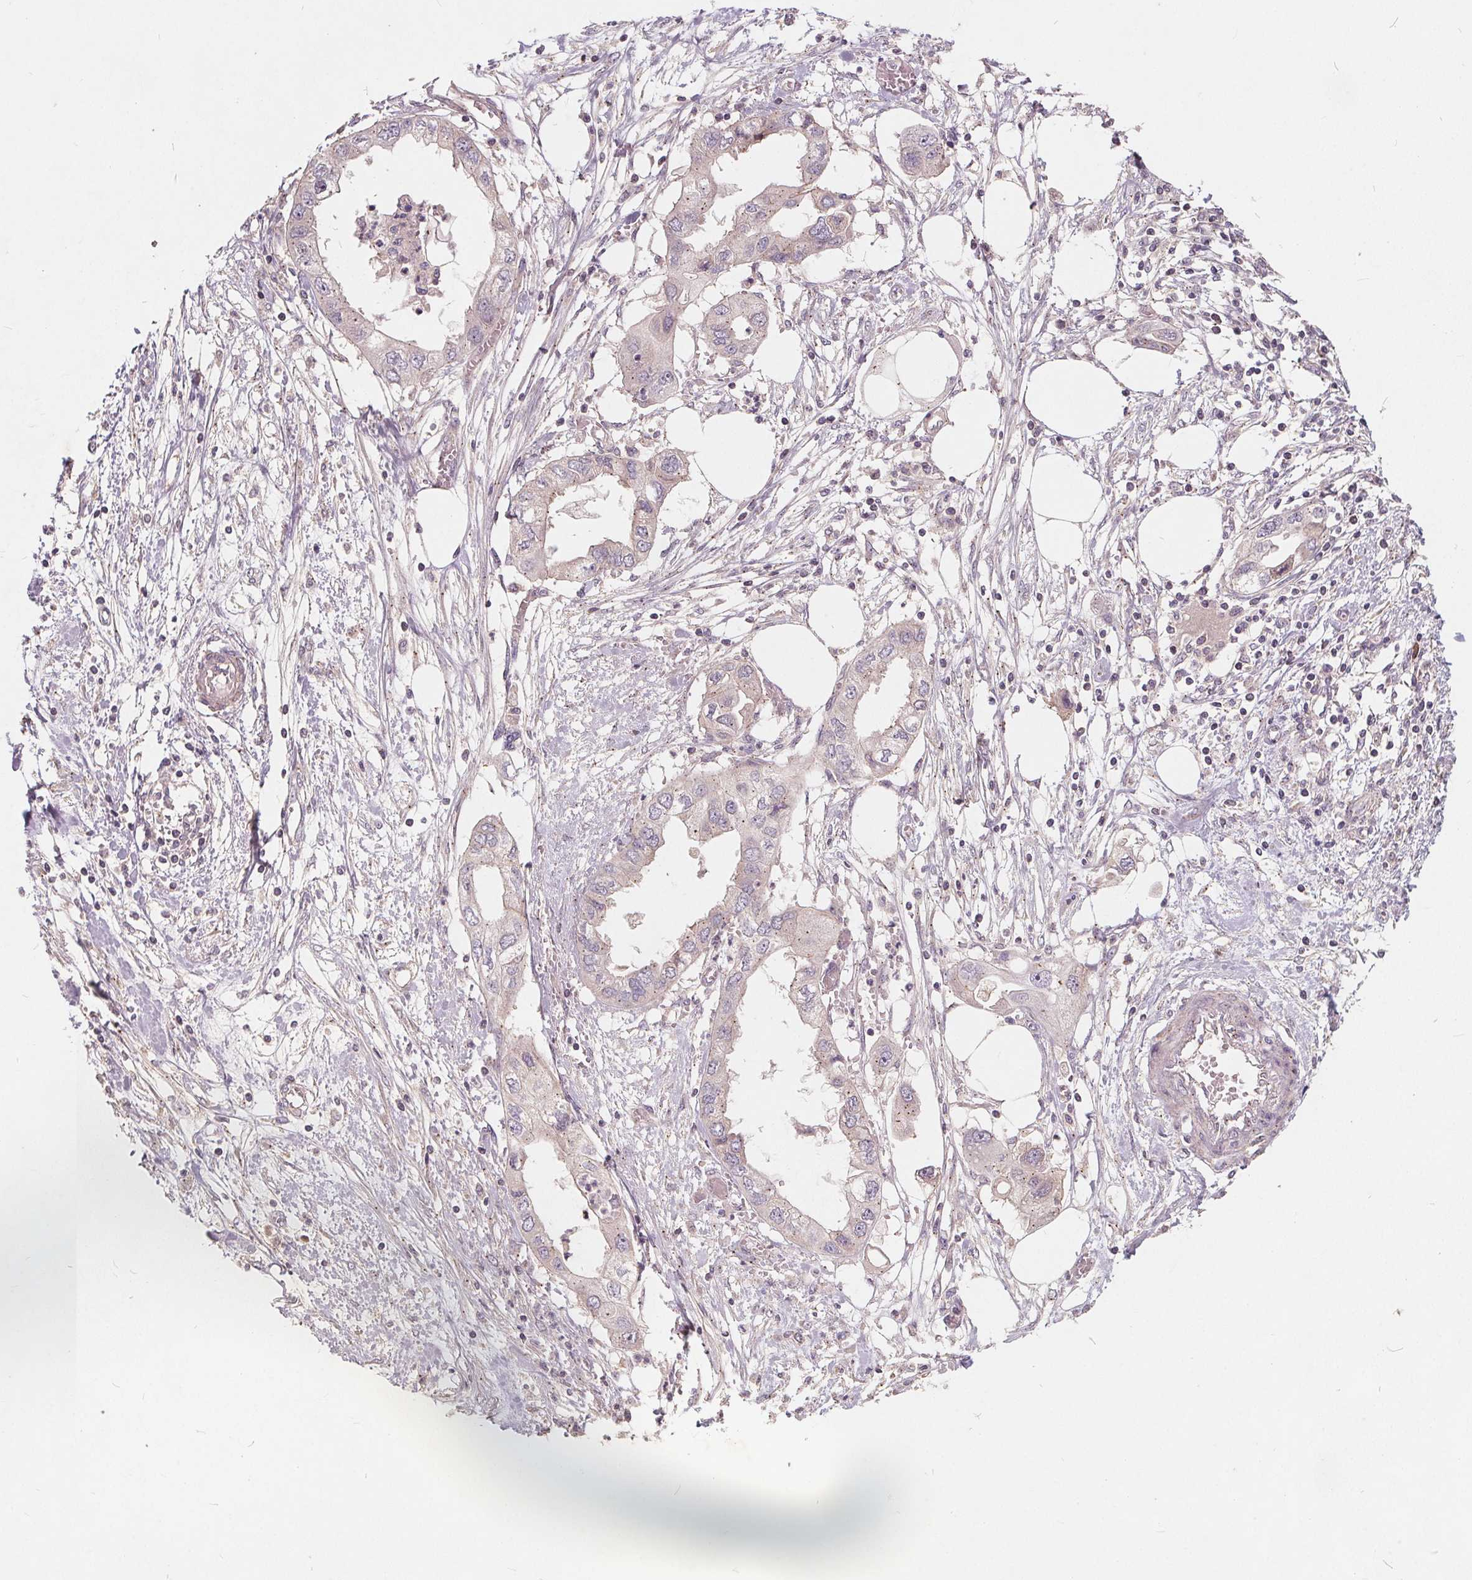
{"staining": {"intensity": "negative", "quantity": "none", "location": "none"}, "tissue": "endometrial cancer", "cell_type": "Tumor cells", "image_type": "cancer", "snomed": [{"axis": "morphology", "description": "Adenocarcinoma, NOS"}, {"axis": "morphology", "description": "Adenocarcinoma, metastatic, NOS"}, {"axis": "topography", "description": "Adipose tissue"}, {"axis": "topography", "description": "Endometrium"}], "caption": "High power microscopy histopathology image of an immunohistochemistry histopathology image of endometrial cancer, revealing no significant positivity in tumor cells.", "gene": "CSNK1G2", "patient": {"sex": "female", "age": 67}}